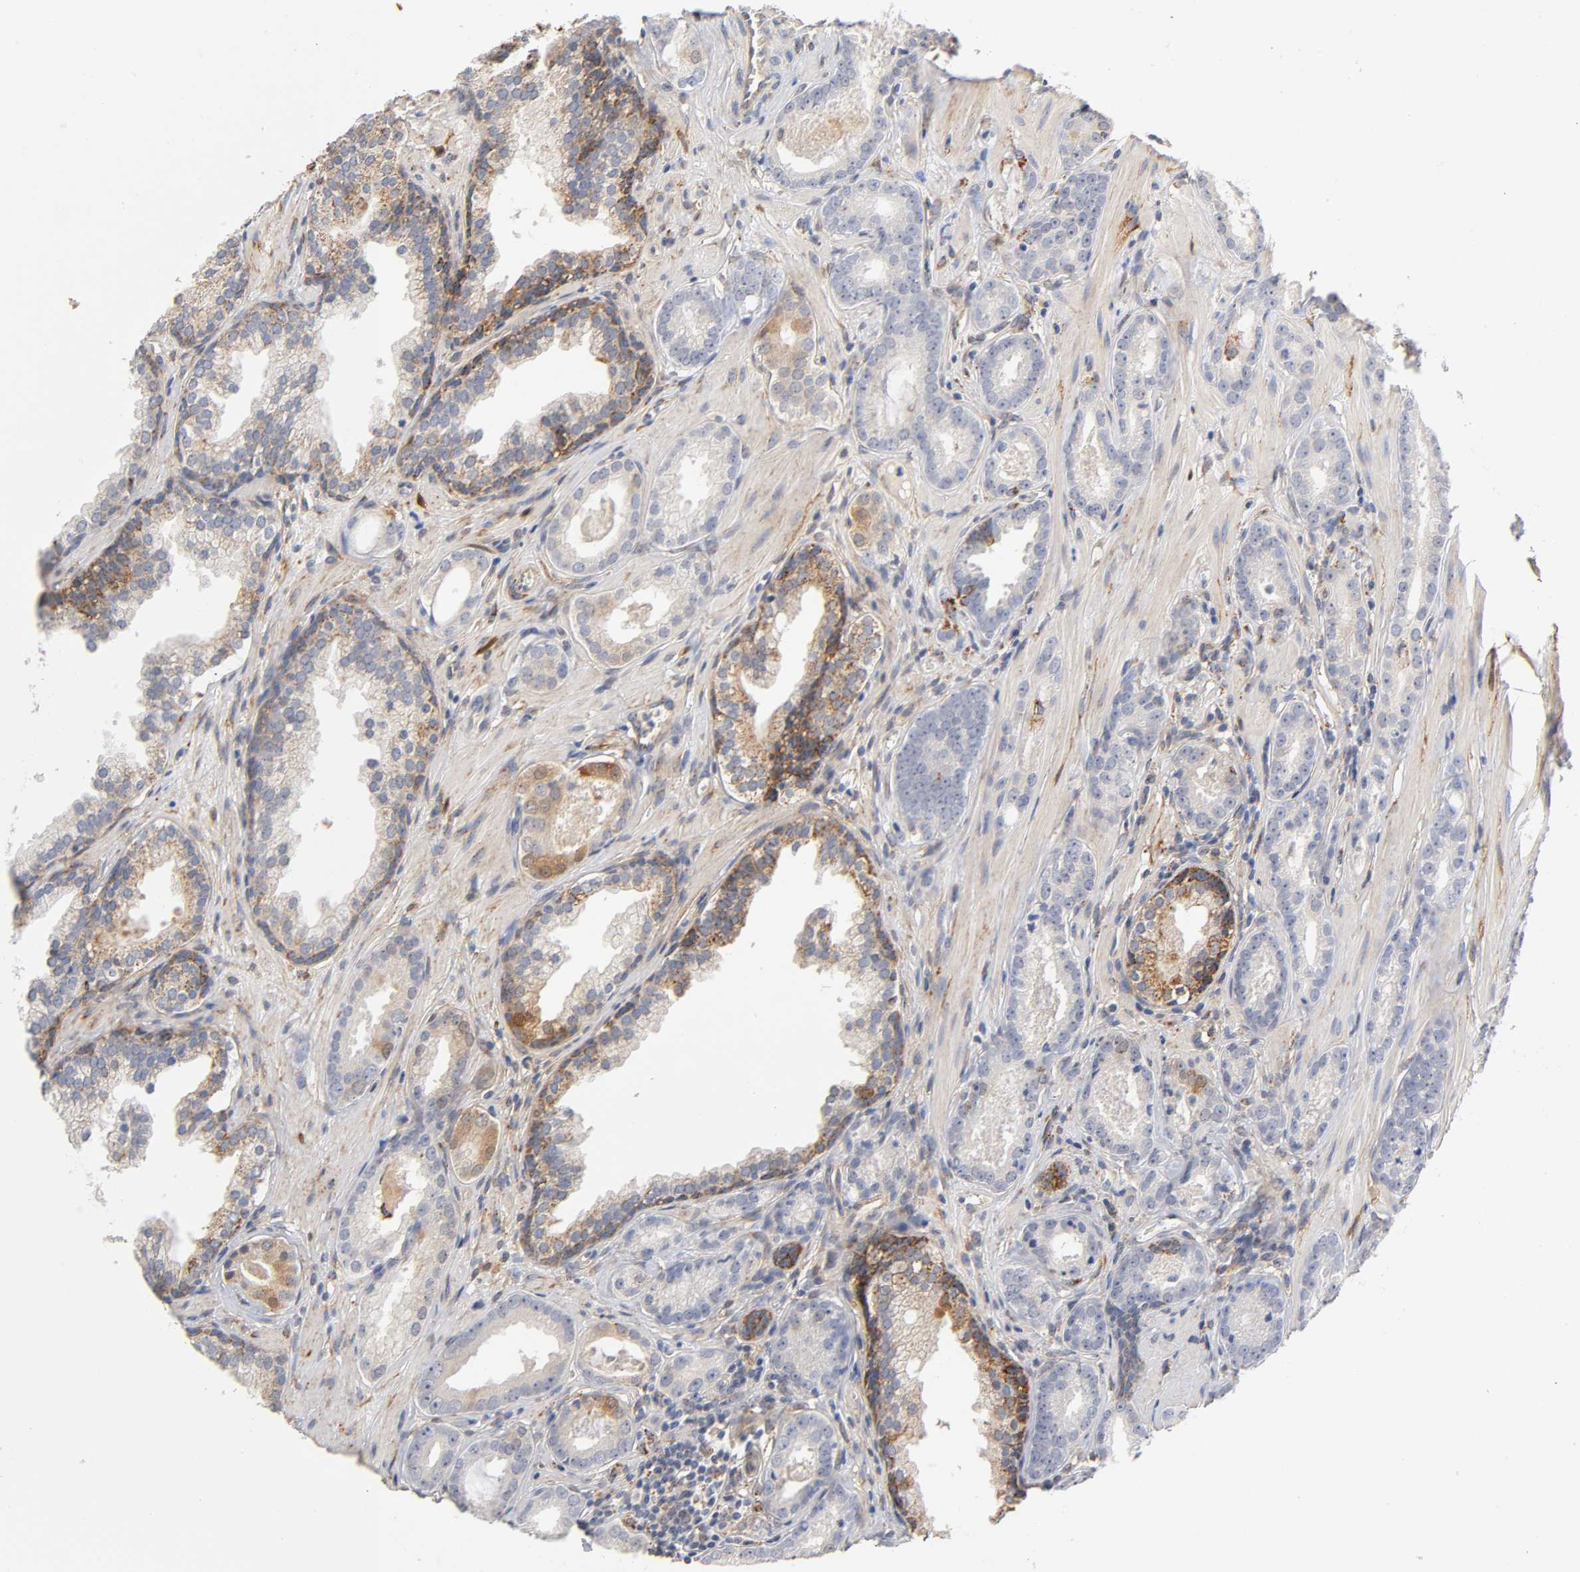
{"staining": {"intensity": "moderate", "quantity": "25%-75%", "location": "cytoplasmic/membranous"}, "tissue": "prostate cancer", "cell_type": "Tumor cells", "image_type": "cancer", "snomed": [{"axis": "morphology", "description": "Adenocarcinoma, Low grade"}, {"axis": "topography", "description": "Prostate"}], "caption": "A high-resolution photomicrograph shows immunohistochemistry staining of prostate adenocarcinoma (low-grade), which shows moderate cytoplasmic/membranous positivity in about 25%-75% of tumor cells.", "gene": "ISG15", "patient": {"sex": "male", "age": 57}}